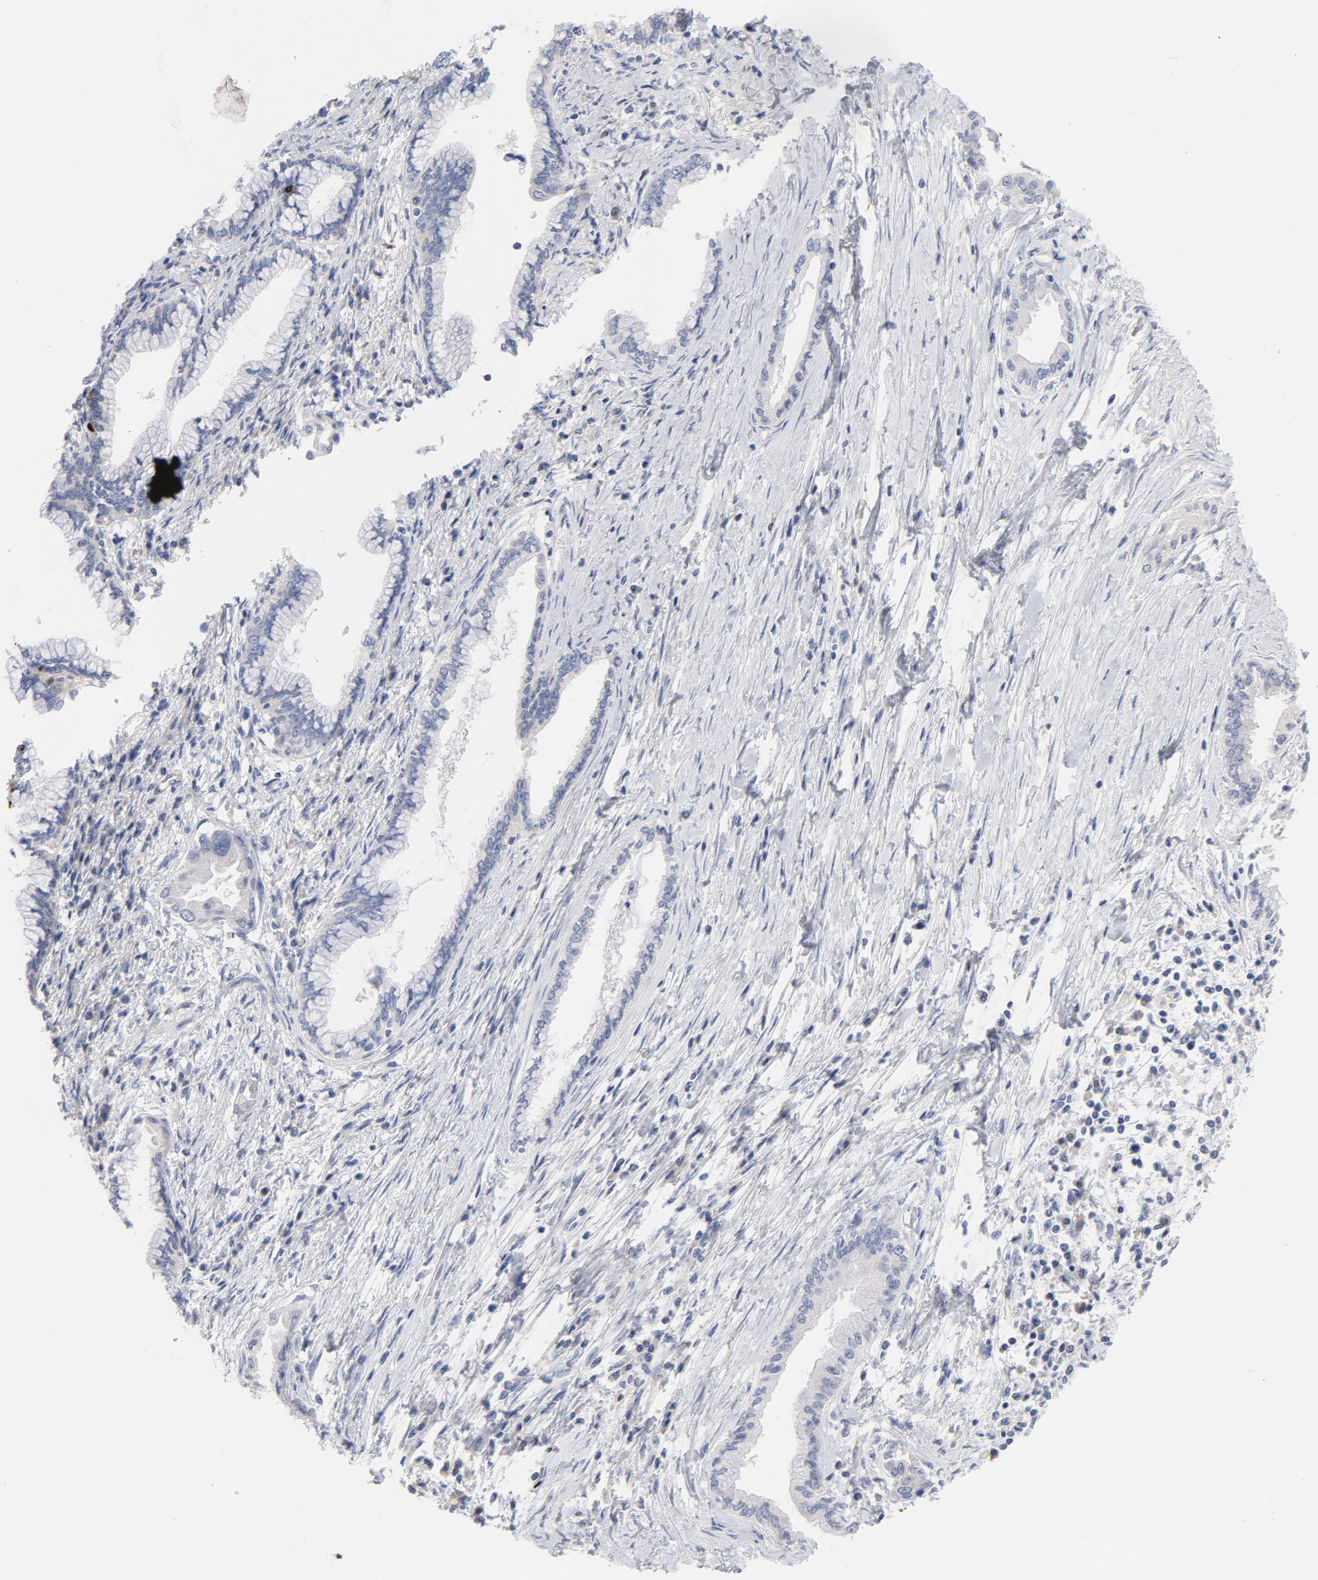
{"staining": {"intensity": "weak", "quantity": "25%-75%", "location": "cytoplasmic/membranous"}, "tissue": "pancreatic cancer", "cell_type": "Tumor cells", "image_type": "cancer", "snomed": [{"axis": "morphology", "description": "Adenocarcinoma, NOS"}, {"axis": "topography", "description": "Pancreas"}], "caption": "Protein expression analysis of pancreatic cancer (adenocarcinoma) demonstrates weak cytoplasmic/membranous expression in approximately 25%-75% of tumor cells.", "gene": "CPE", "patient": {"sex": "female", "age": 64}}